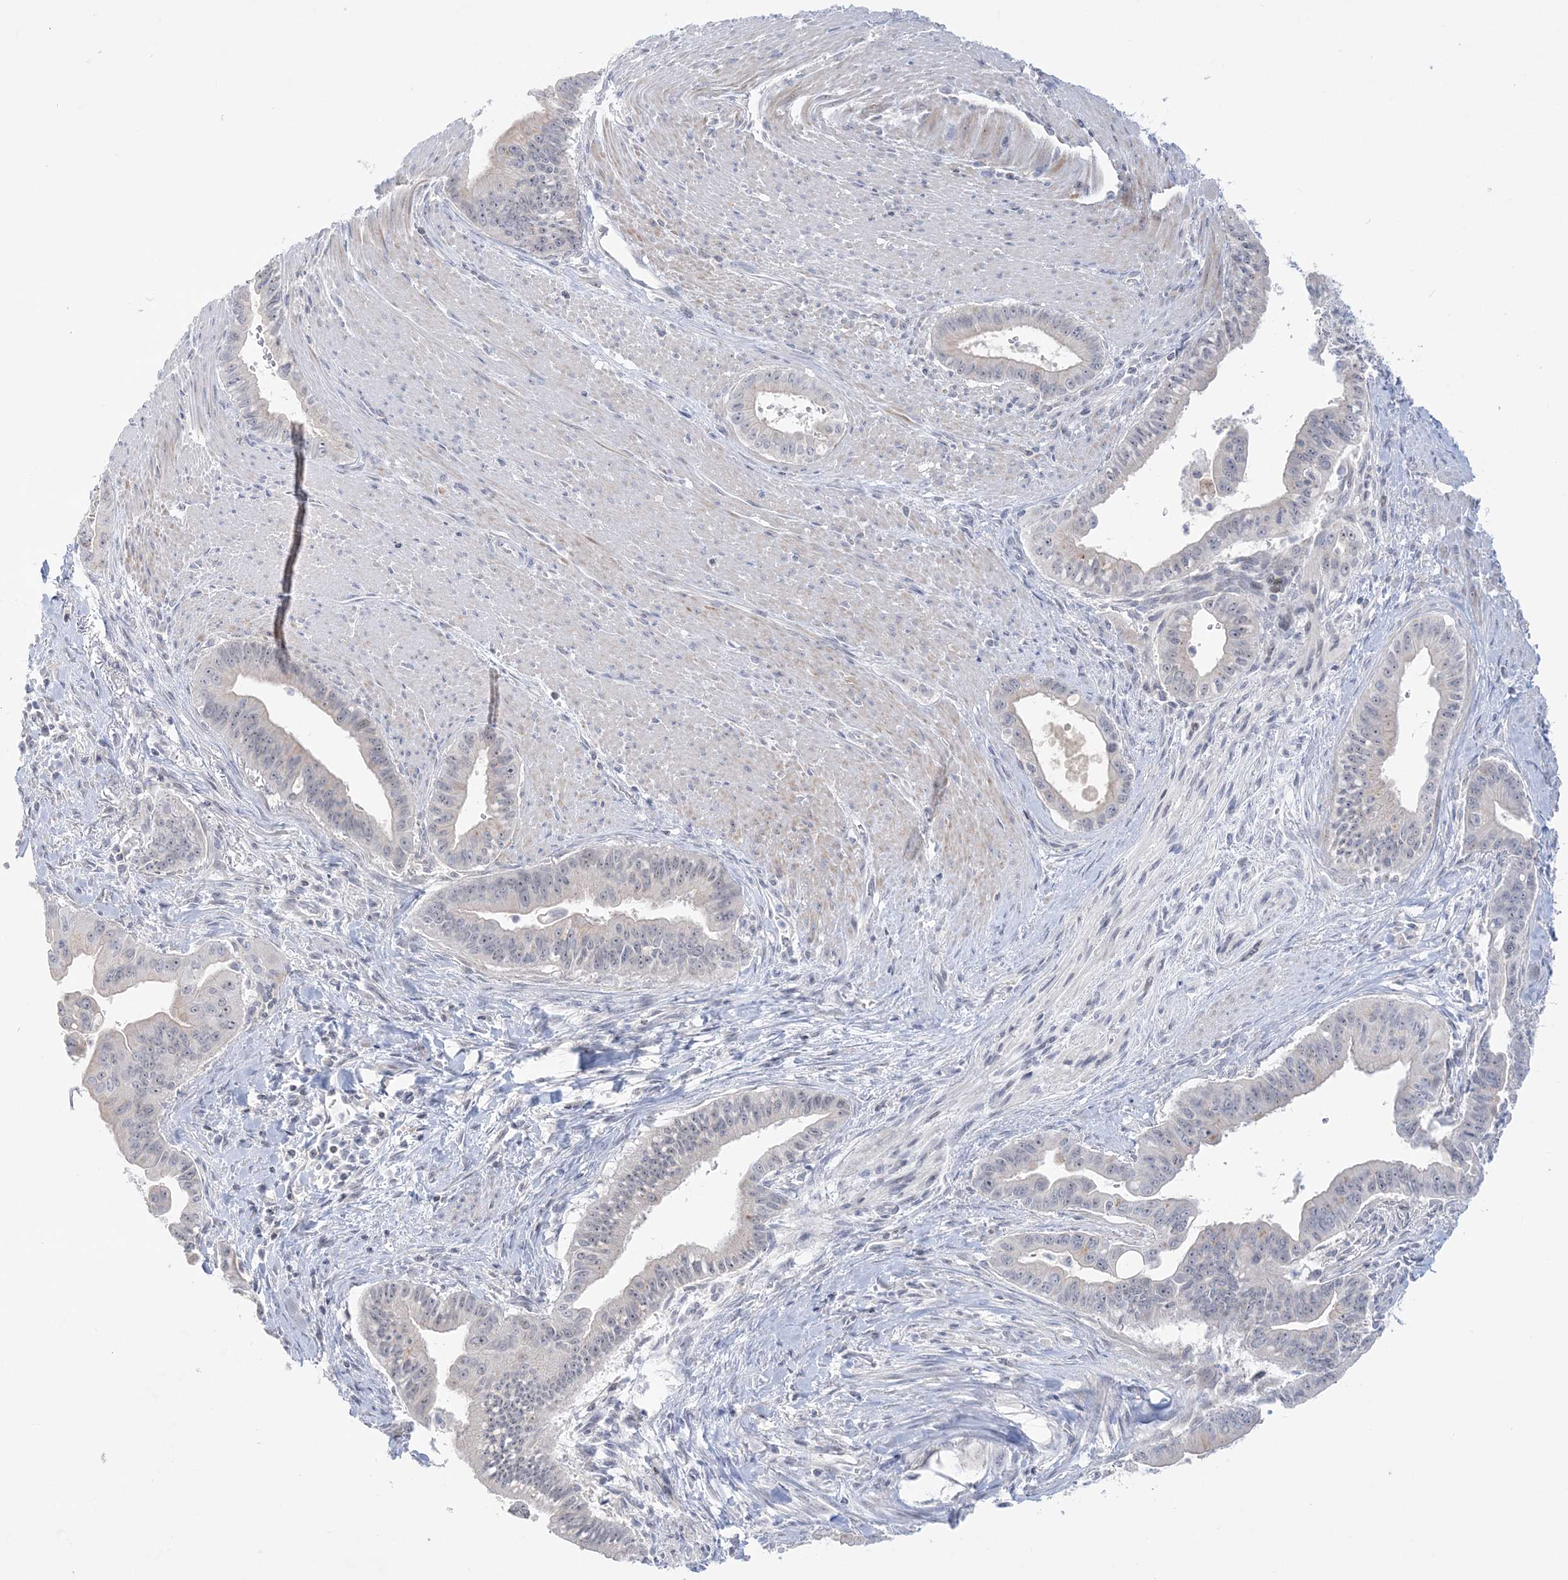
{"staining": {"intensity": "negative", "quantity": "none", "location": "none"}, "tissue": "pancreatic cancer", "cell_type": "Tumor cells", "image_type": "cancer", "snomed": [{"axis": "morphology", "description": "Adenocarcinoma, NOS"}, {"axis": "topography", "description": "Pancreas"}], "caption": "DAB (3,3'-diaminobenzidine) immunohistochemical staining of adenocarcinoma (pancreatic) shows no significant expression in tumor cells.", "gene": "SH3BP4", "patient": {"sex": "male", "age": 70}}